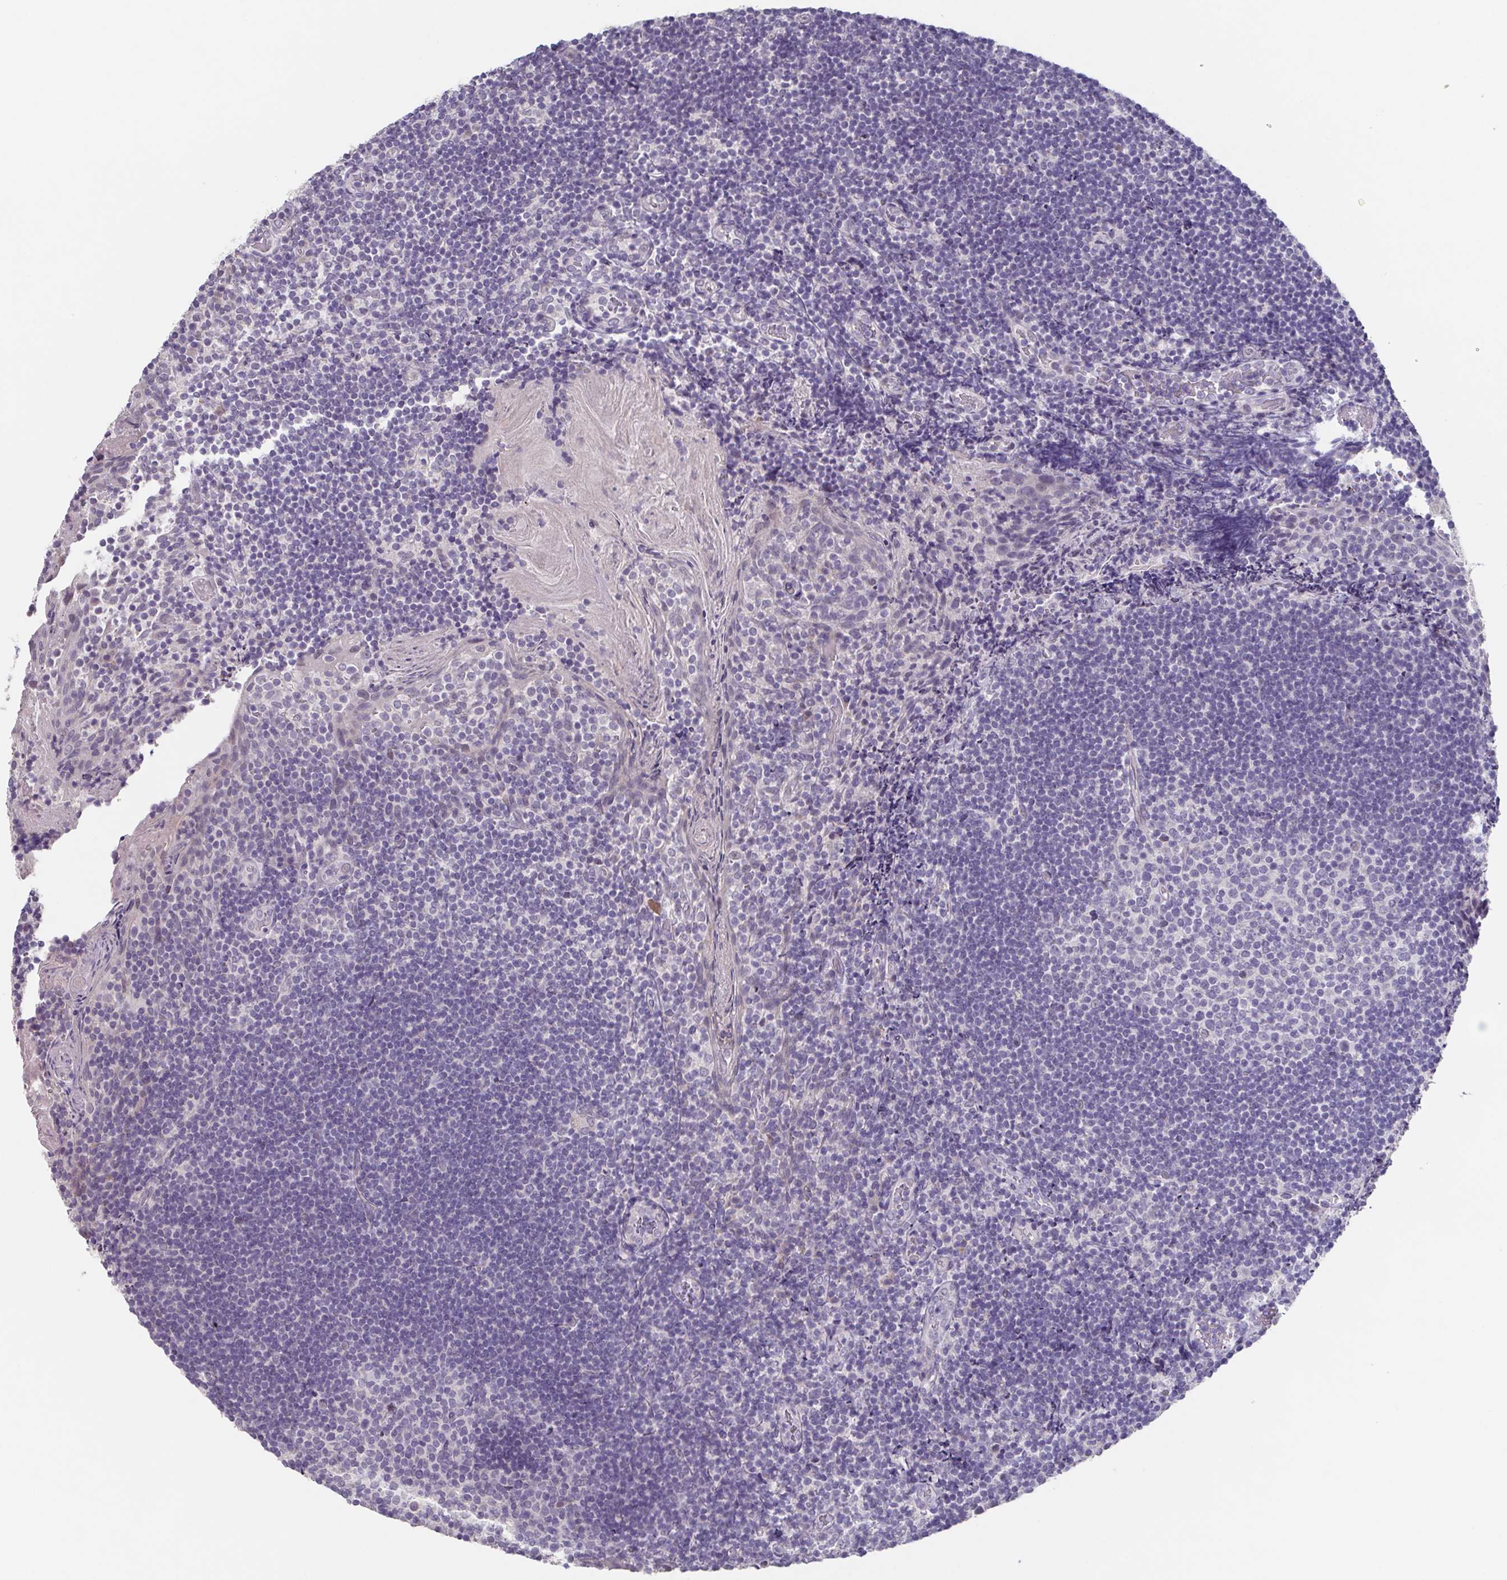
{"staining": {"intensity": "negative", "quantity": "none", "location": "none"}, "tissue": "tonsil", "cell_type": "Germinal center cells", "image_type": "normal", "snomed": [{"axis": "morphology", "description": "Normal tissue, NOS"}, {"axis": "topography", "description": "Tonsil"}], "caption": "IHC of benign human tonsil exhibits no staining in germinal center cells.", "gene": "GHRL", "patient": {"sex": "female", "age": 10}}